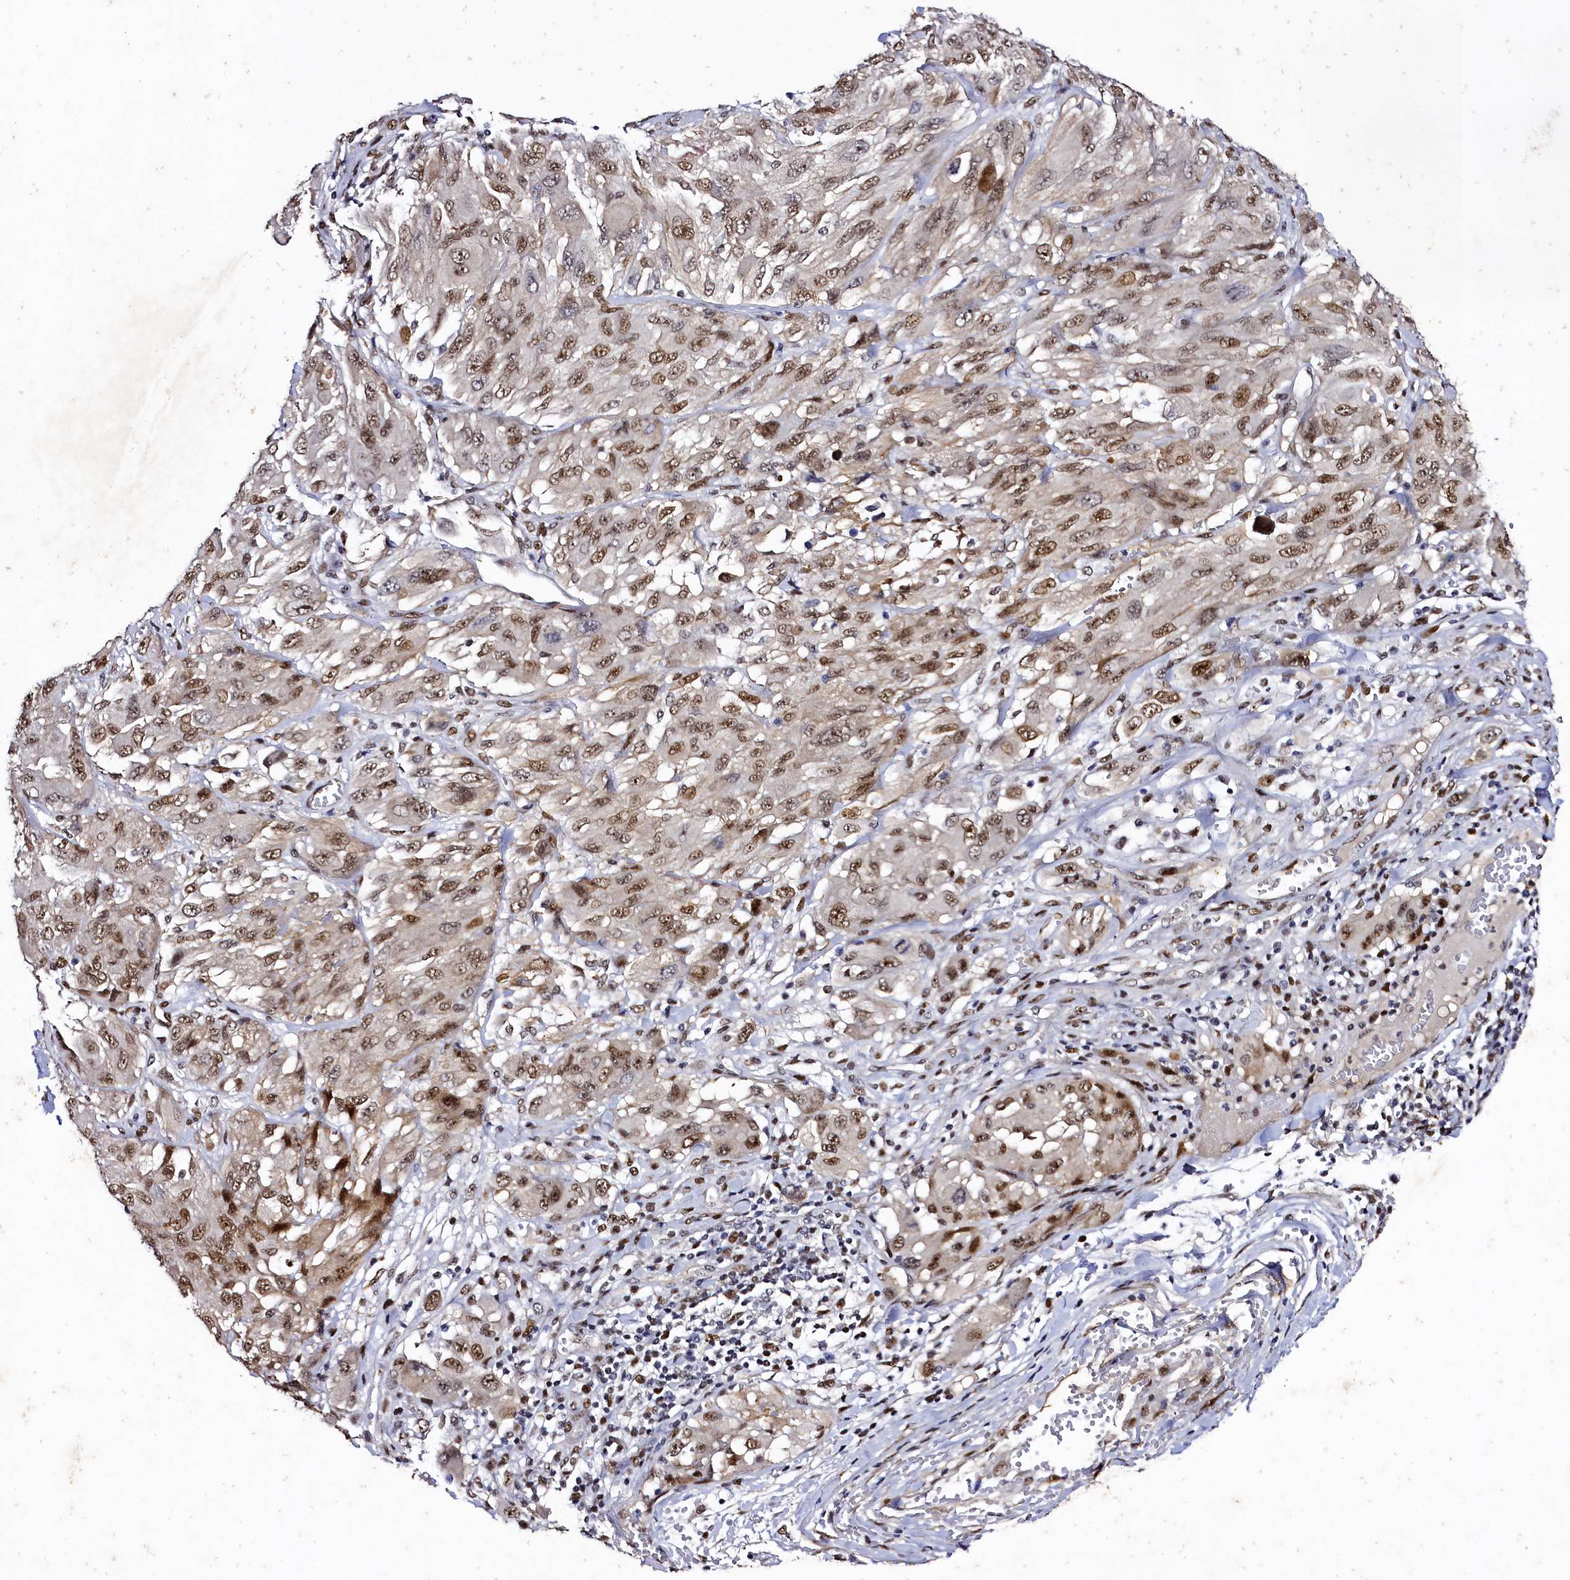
{"staining": {"intensity": "moderate", "quantity": ">75%", "location": "nuclear"}, "tissue": "melanoma", "cell_type": "Tumor cells", "image_type": "cancer", "snomed": [{"axis": "morphology", "description": "Malignant melanoma, NOS"}, {"axis": "topography", "description": "Skin"}], "caption": "DAB (3,3'-diaminobenzidine) immunohistochemical staining of melanoma shows moderate nuclear protein expression in about >75% of tumor cells.", "gene": "SAMD10", "patient": {"sex": "female", "age": 91}}